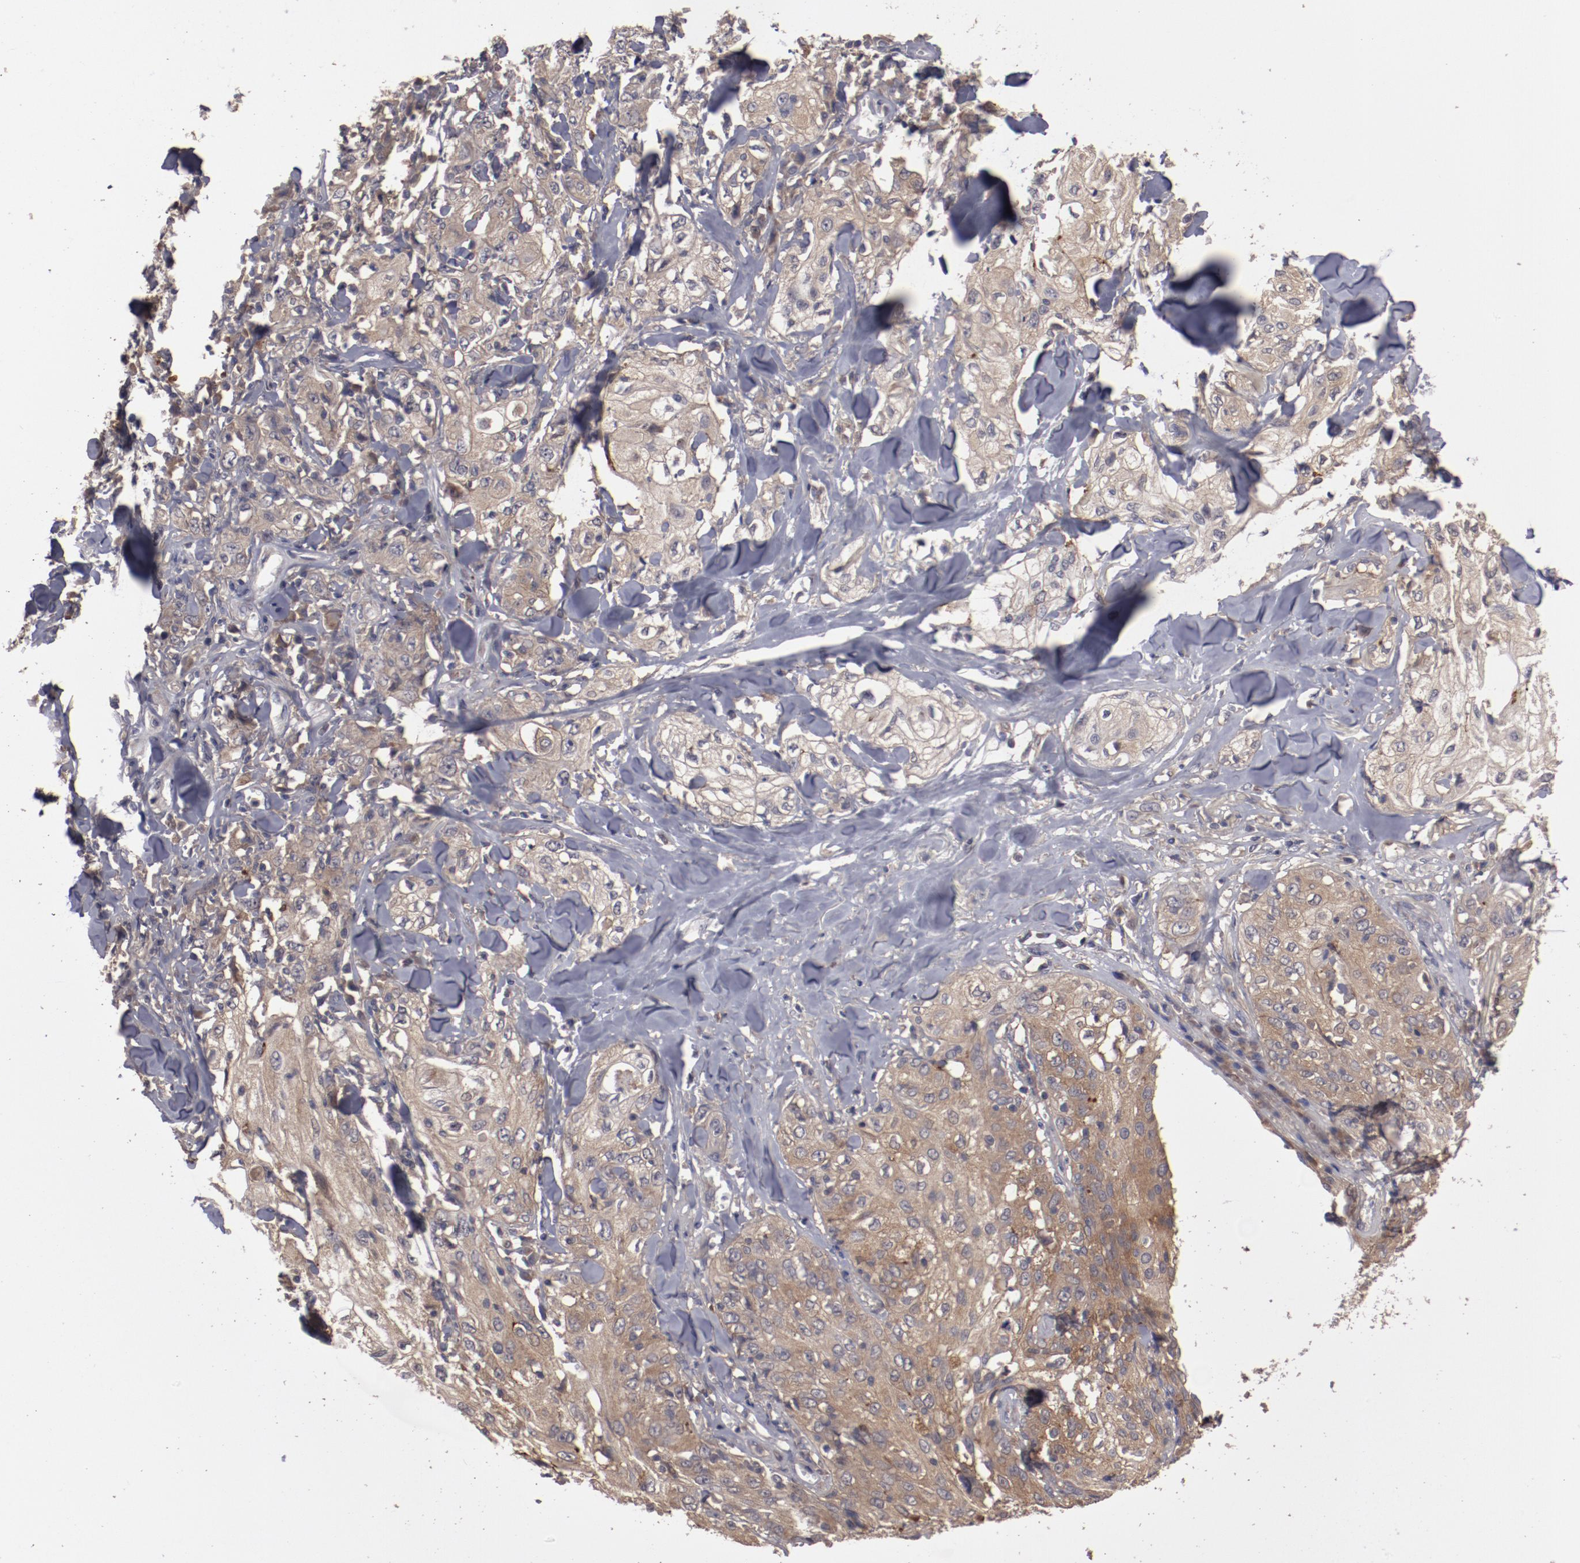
{"staining": {"intensity": "moderate", "quantity": ">75%", "location": "cytoplasmic/membranous"}, "tissue": "skin cancer", "cell_type": "Tumor cells", "image_type": "cancer", "snomed": [{"axis": "morphology", "description": "Squamous cell carcinoma, NOS"}, {"axis": "topography", "description": "Skin"}], "caption": "Immunohistochemical staining of skin cancer (squamous cell carcinoma) exhibits medium levels of moderate cytoplasmic/membranous protein staining in approximately >75% of tumor cells. The staining was performed using DAB (3,3'-diaminobenzidine), with brown indicating positive protein expression. Nuclei are stained blue with hematoxylin.", "gene": "LRRC75B", "patient": {"sex": "male", "age": 65}}